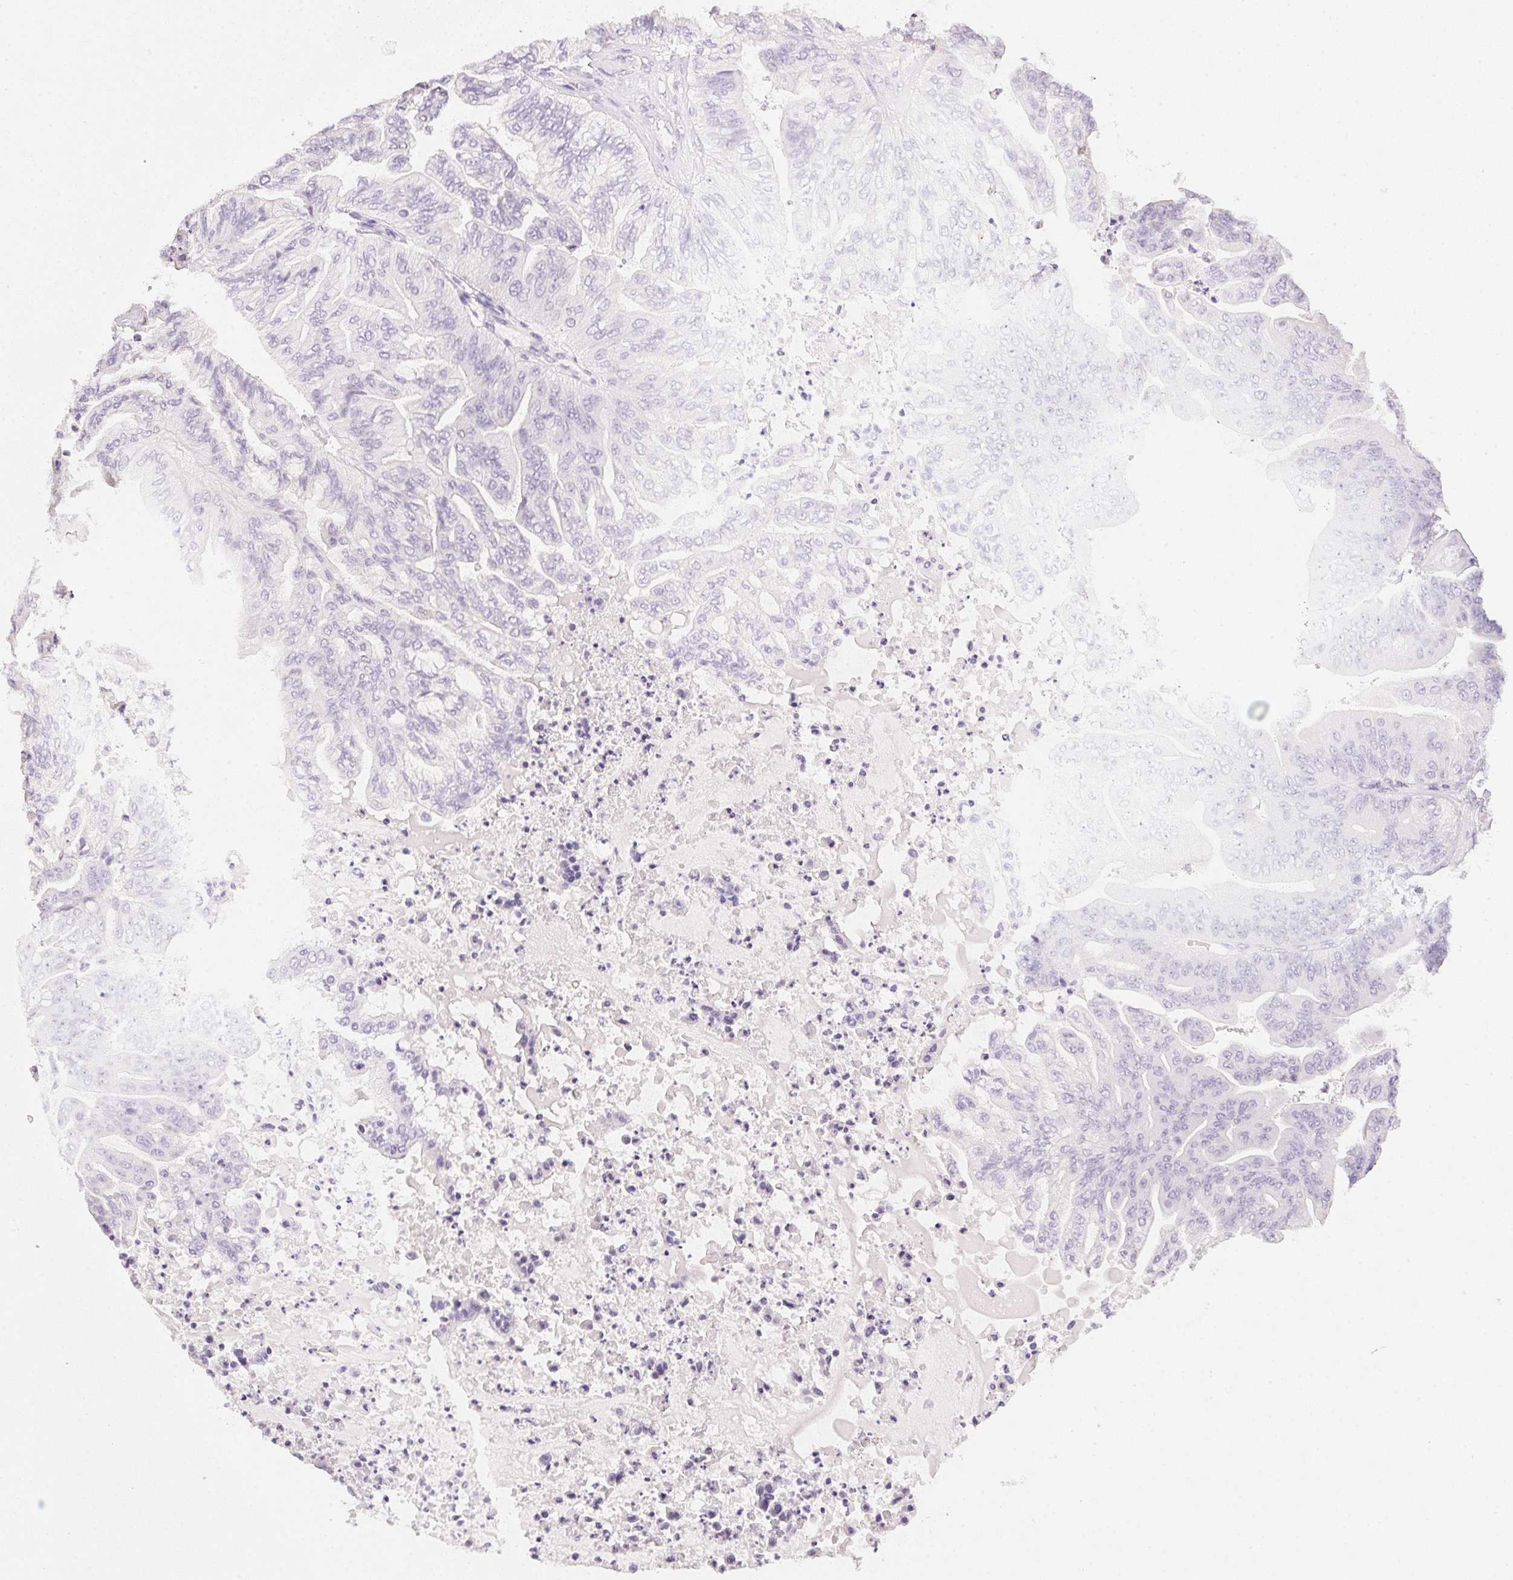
{"staining": {"intensity": "negative", "quantity": "none", "location": "none"}, "tissue": "ovarian cancer", "cell_type": "Tumor cells", "image_type": "cancer", "snomed": [{"axis": "morphology", "description": "Cystadenocarcinoma, mucinous, NOS"}, {"axis": "topography", "description": "Ovary"}], "caption": "DAB (3,3'-diaminobenzidine) immunohistochemical staining of human ovarian cancer (mucinous cystadenocarcinoma) demonstrates no significant staining in tumor cells.", "gene": "ACP3", "patient": {"sex": "female", "age": 67}}